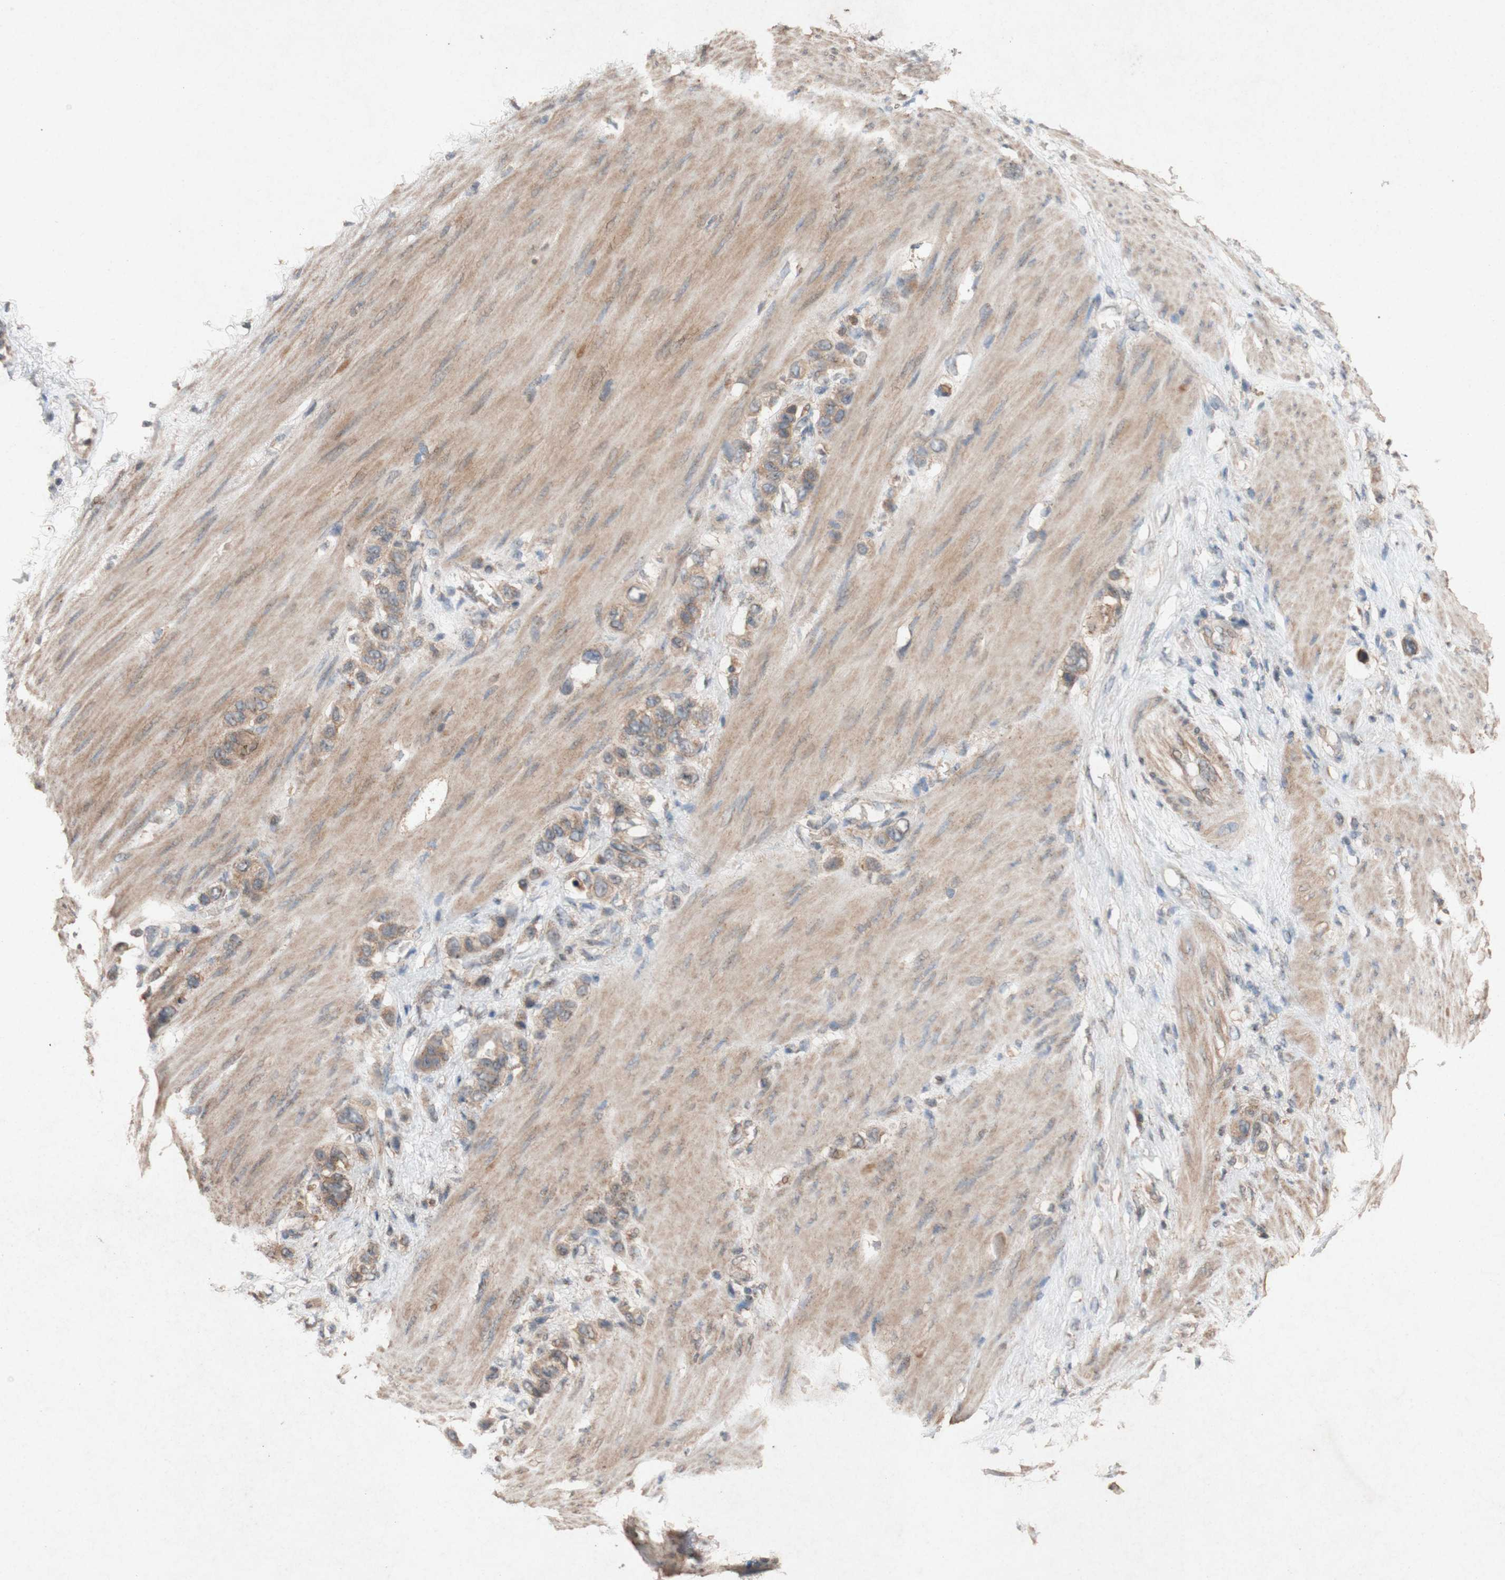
{"staining": {"intensity": "moderate", "quantity": ">75%", "location": "cytoplasmic/membranous"}, "tissue": "stomach cancer", "cell_type": "Tumor cells", "image_type": "cancer", "snomed": [{"axis": "morphology", "description": "Adenocarcinoma, NOS"}, {"axis": "morphology", "description": "Adenocarcinoma, High grade"}, {"axis": "topography", "description": "Stomach, upper"}, {"axis": "topography", "description": "Stomach, lower"}], "caption": "This histopathology image shows IHC staining of adenocarcinoma (stomach), with medium moderate cytoplasmic/membranous positivity in about >75% of tumor cells.", "gene": "ATP6V1F", "patient": {"sex": "female", "age": 65}}